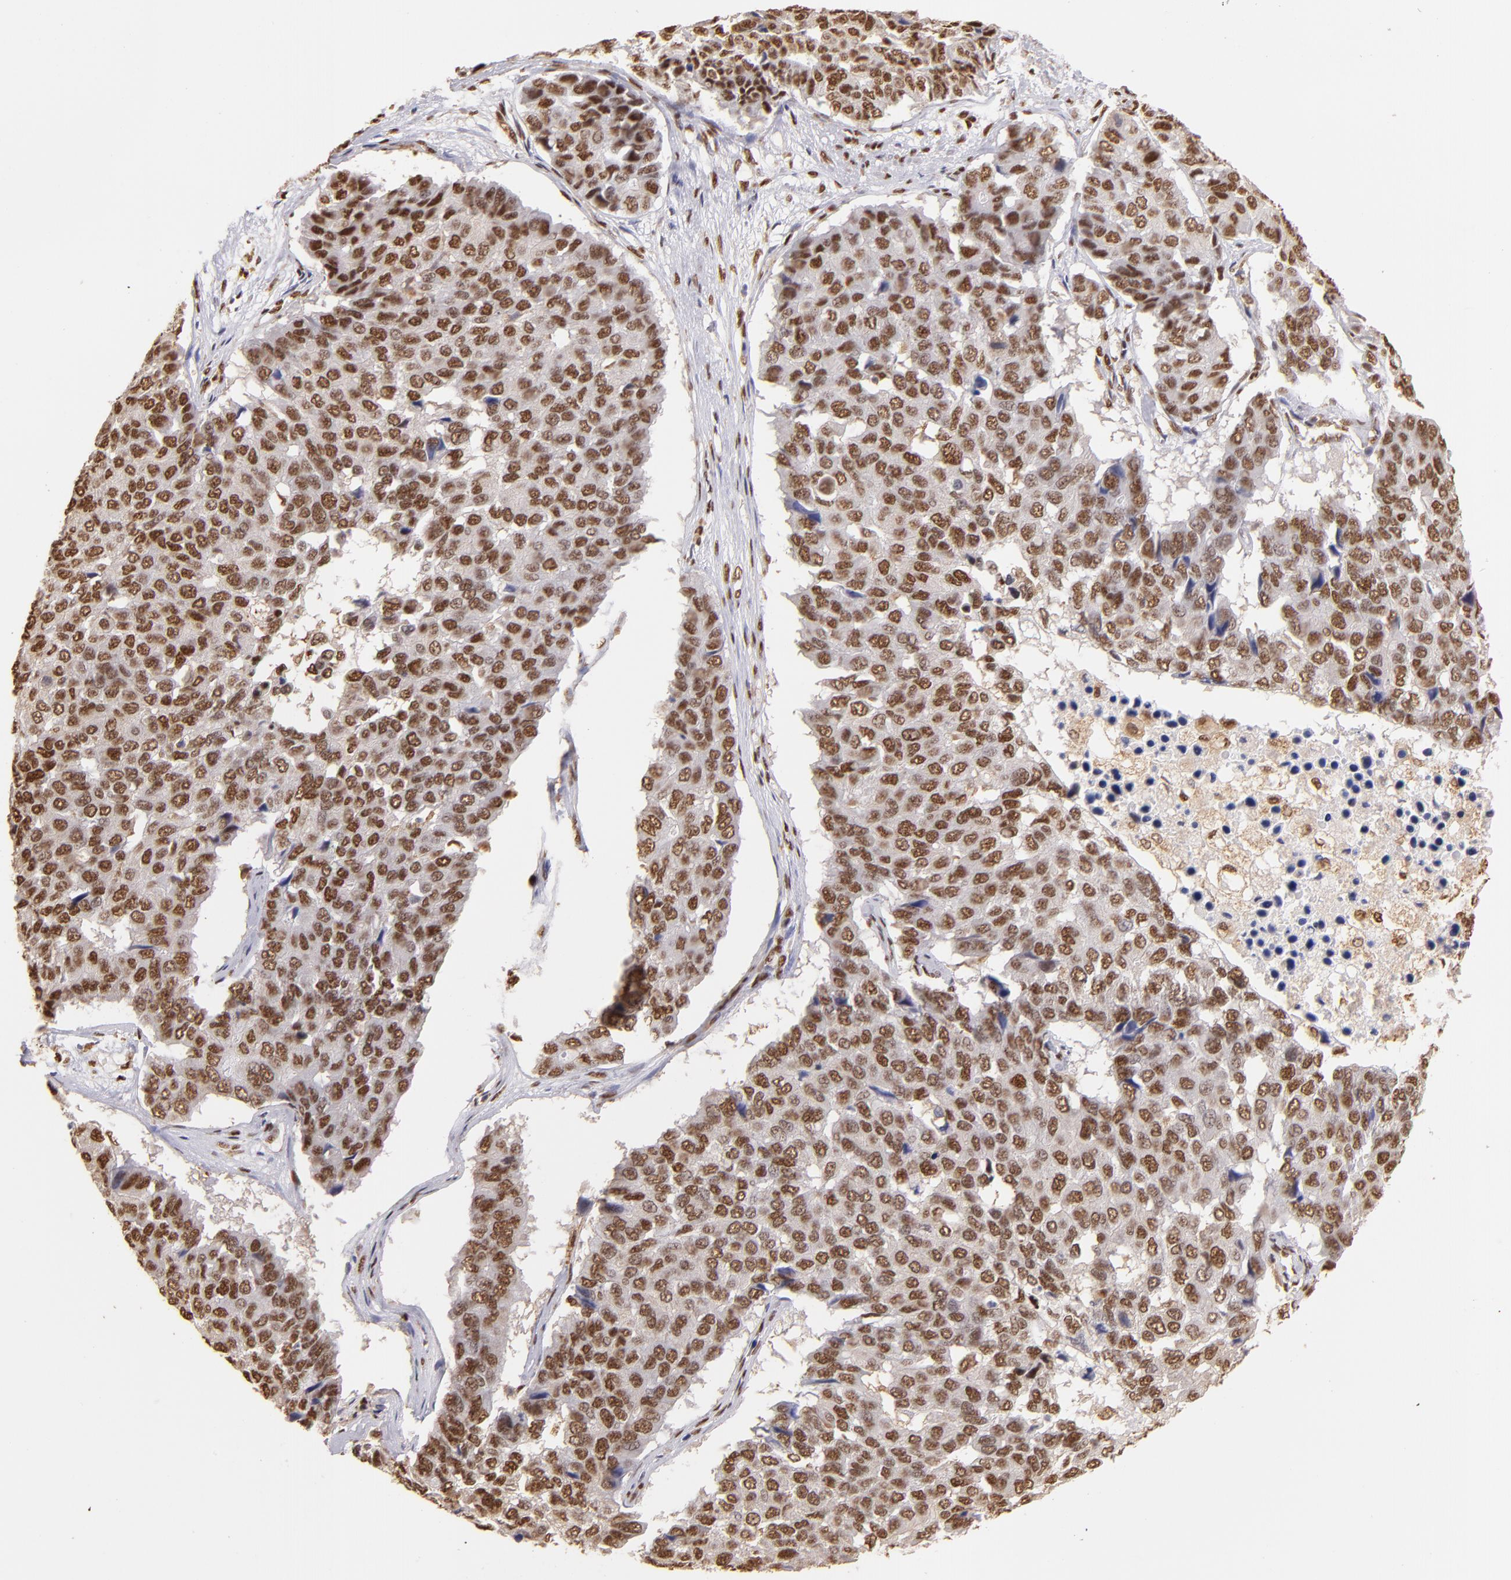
{"staining": {"intensity": "moderate", "quantity": ">75%", "location": "nuclear"}, "tissue": "pancreatic cancer", "cell_type": "Tumor cells", "image_type": "cancer", "snomed": [{"axis": "morphology", "description": "Adenocarcinoma, NOS"}, {"axis": "topography", "description": "Pancreas"}], "caption": "Immunohistochemistry (DAB) staining of pancreatic cancer (adenocarcinoma) shows moderate nuclear protein expression in approximately >75% of tumor cells.", "gene": "SP1", "patient": {"sex": "male", "age": 50}}